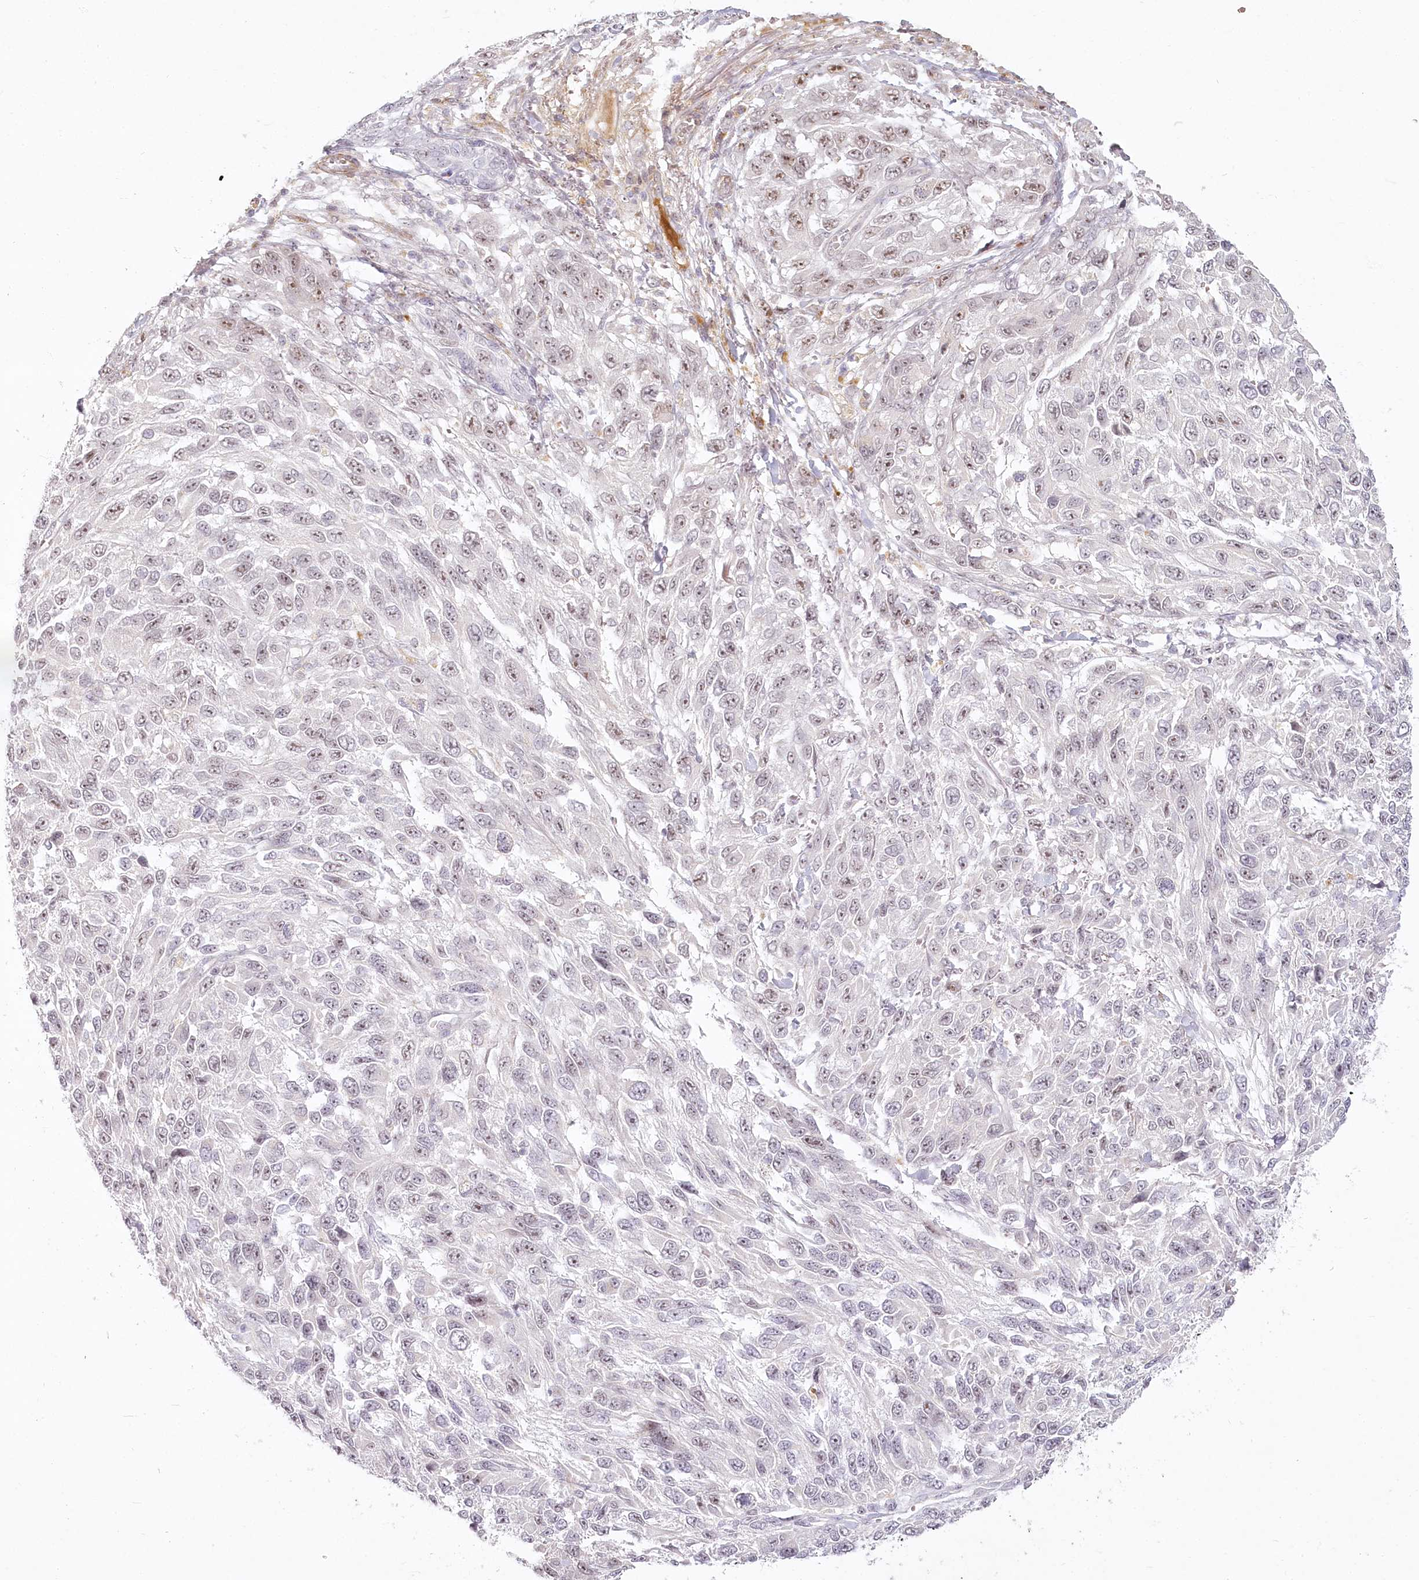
{"staining": {"intensity": "weak", "quantity": "25%-75%", "location": "nuclear"}, "tissue": "melanoma", "cell_type": "Tumor cells", "image_type": "cancer", "snomed": [{"axis": "morphology", "description": "Malignant melanoma, NOS"}, {"axis": "topography", "description": "Skin"}], "caption": "Immunohistochemical staining of malignant melanoma shows low levels of weak nuclear protein positivity in approximately 25%-75% of tumor cells. (DAB (3,3'-diaminobenzidine) IHC, brown staining for protein, blue staining for nuclei).", "gene": "EXOSC7", "patient": {"sex": "female", "age": 96}}